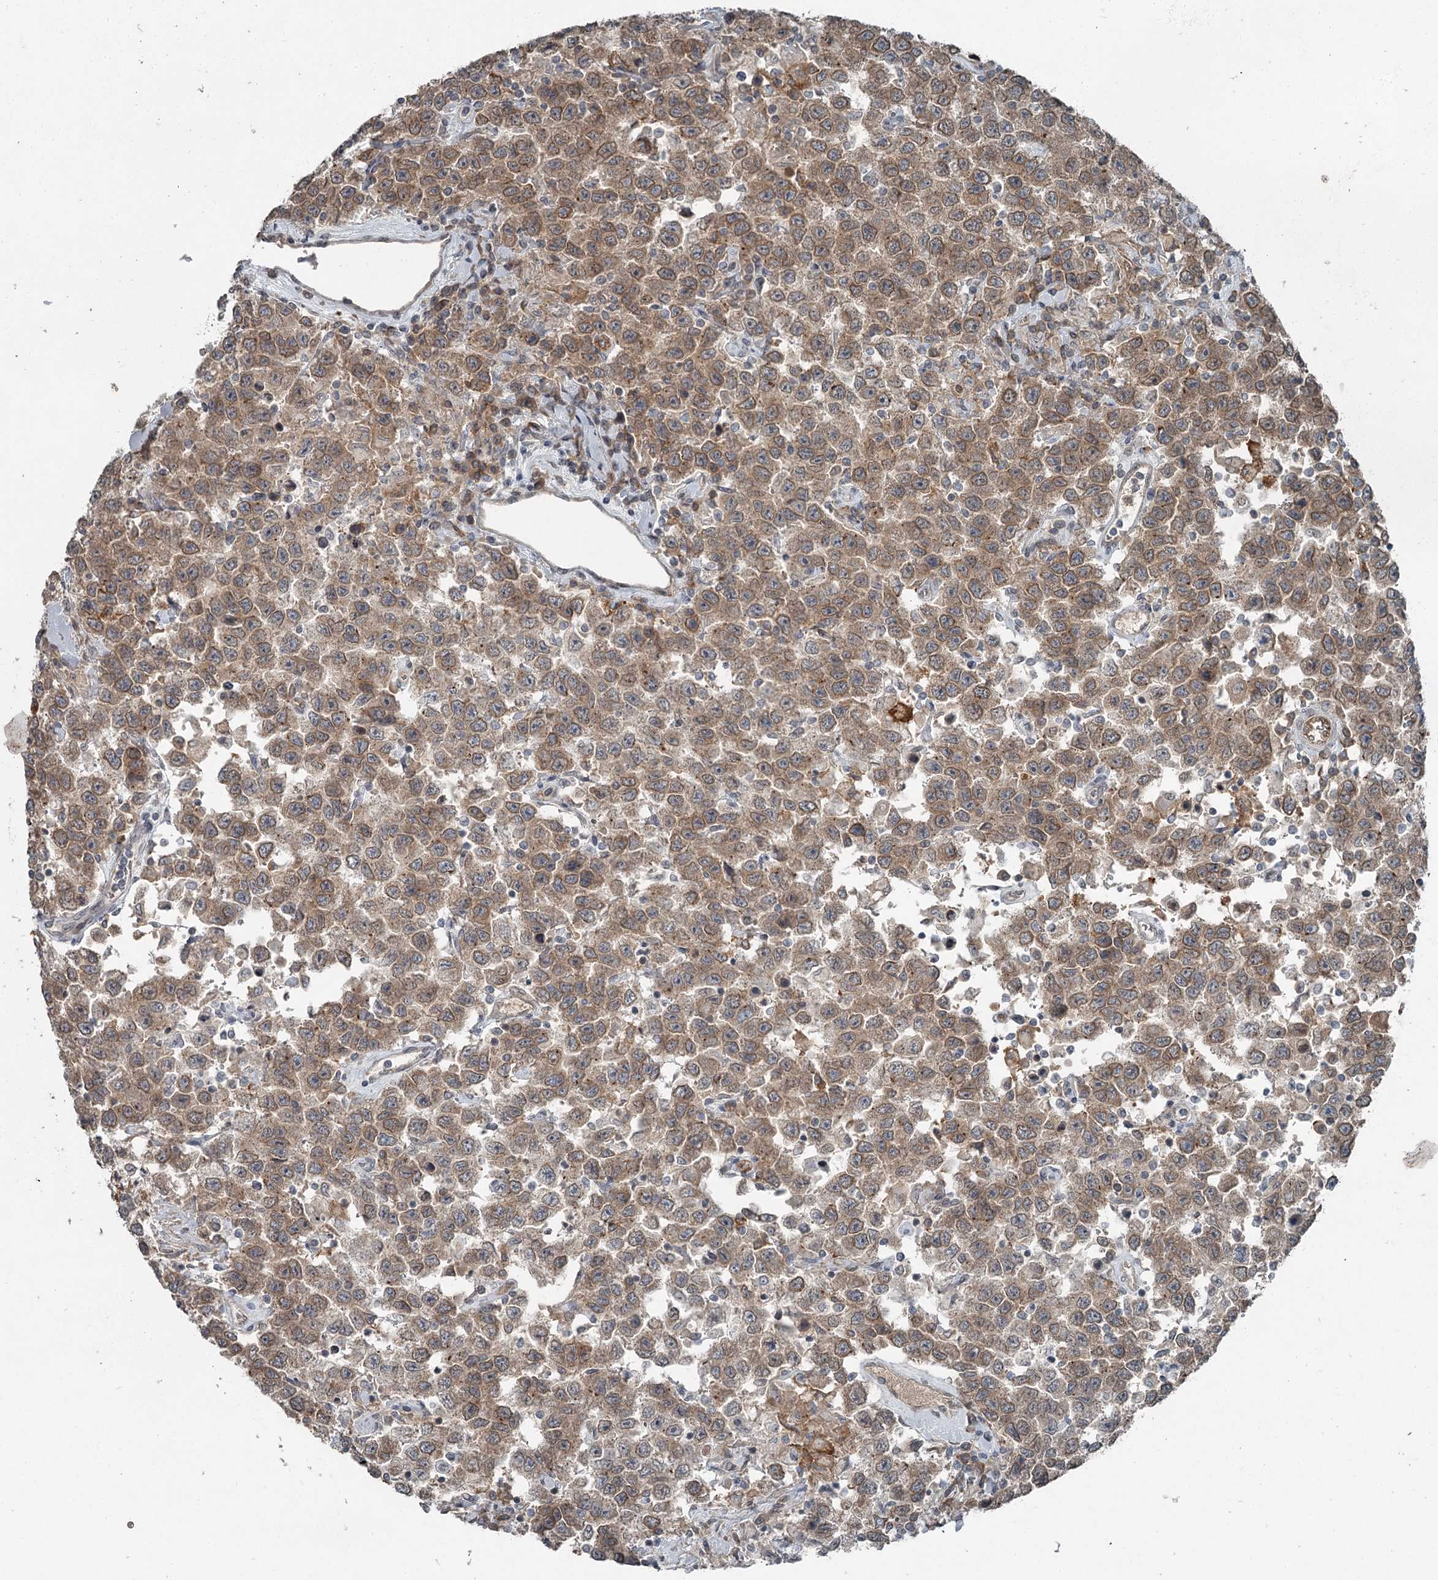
{"staining": {"intensity": "moderate", "quantity": ">75%", "location": "cytoplasmic/membranous"}, "tissue": "testis cancer", "cell_type": "Tumor cells", "image_type": "cancer", "snomed": [{"axis": "morphology", "description": "Seminoma, NOS"}, {"axis": "topography", "description": "Testis"}], "caption": "An immunohistochemistry (IHC) image of neoplastic tissue is shown. Protein staining in brown labels moderate cytoplasmic/membranous positivity in testis seminoma within tumor cells.", "gene": "SLC39A8", "patient": {"sex": "male", "age": 41}}